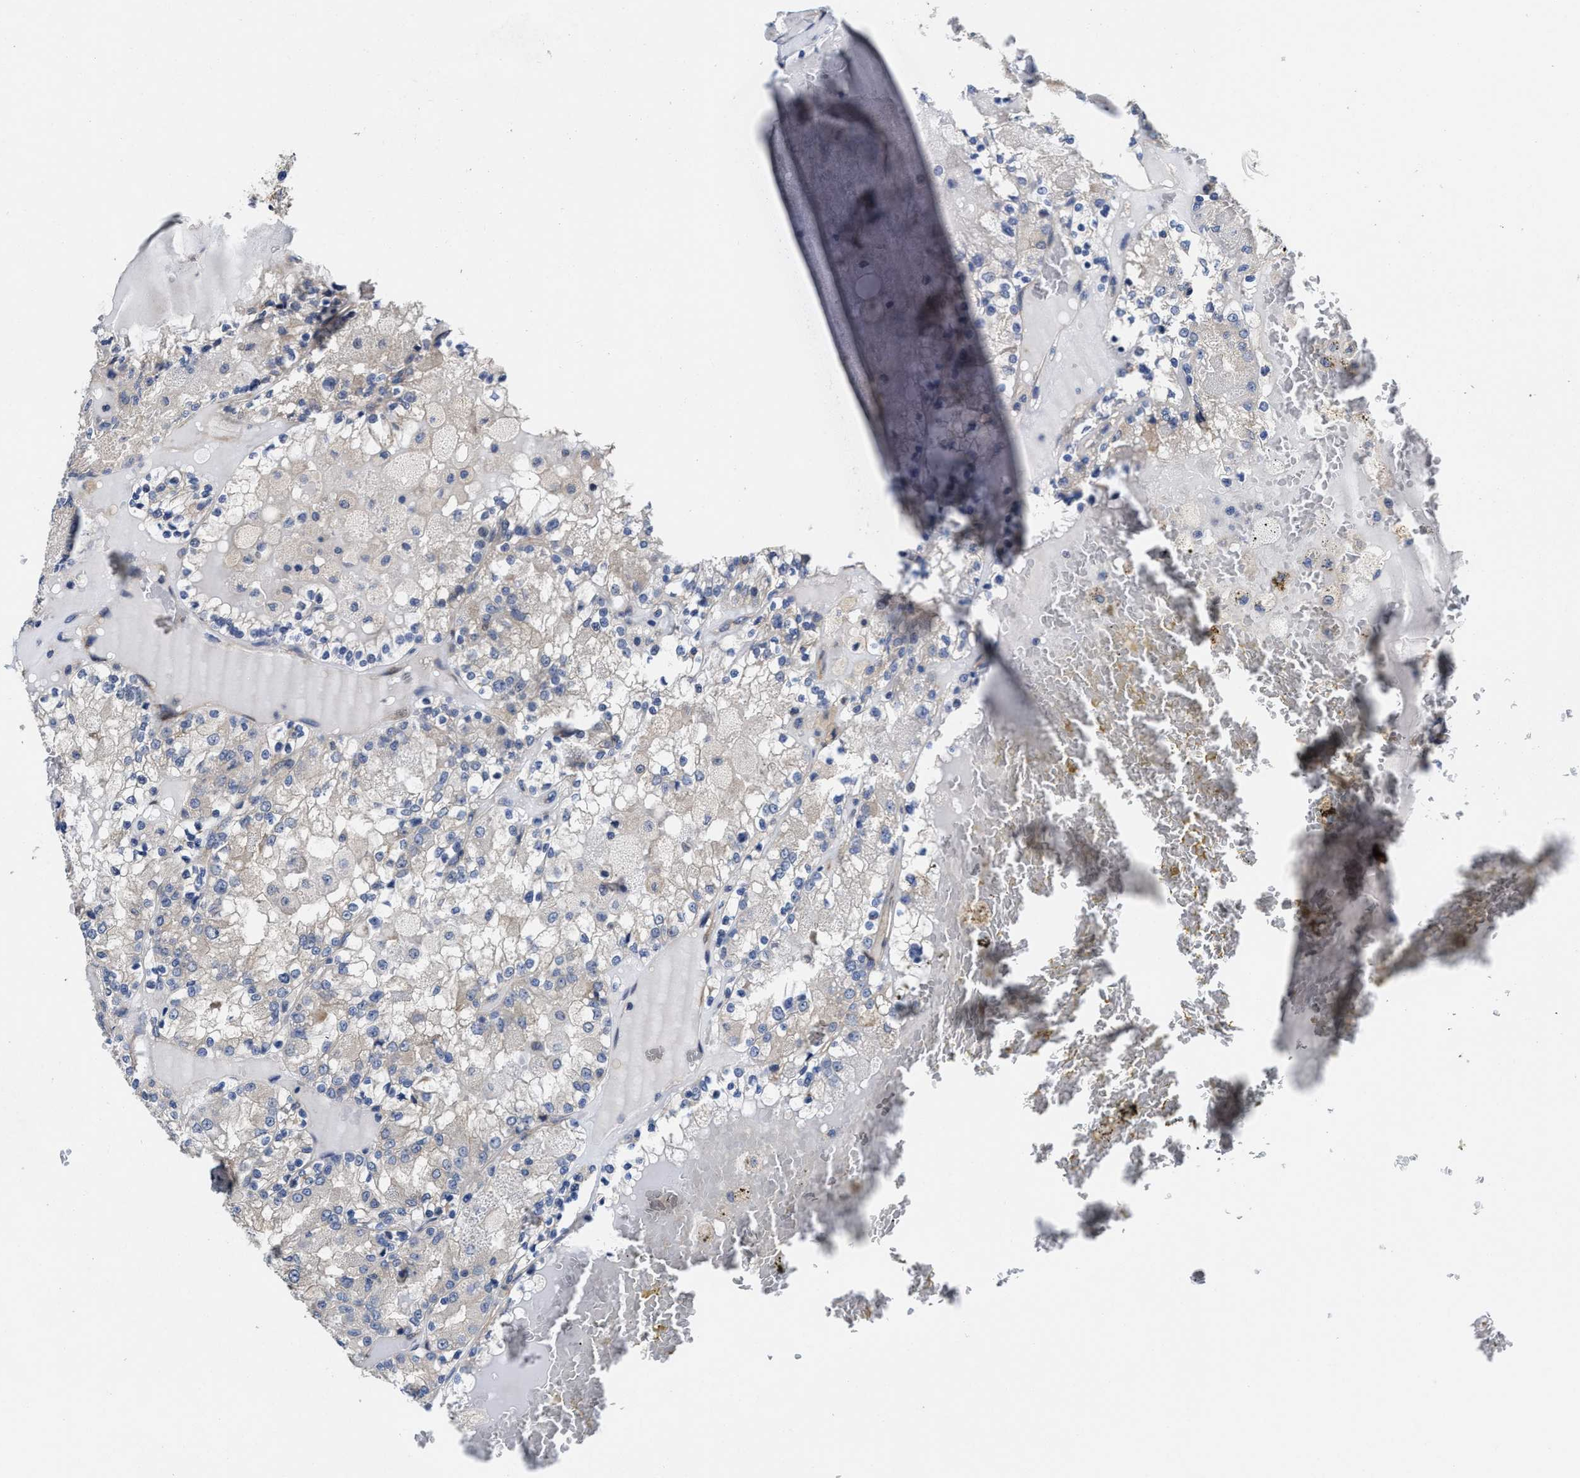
{"staining": {"intensity": "negative", "quantity": "none", "location": "none"}, "tissue": "renal cancer", "cell_type": "Tumor cells", "image_type": "cancer", "snomed": [{"axis": "morphology", "description": "Adenocarcinoma, NOS"}, {"axis": "topography", "description": "Kidney"}], "caption": "High magnification brightfield microscopy of renal cancer stained with DAB (brown) and counterstained with hematoxylin (blue): tumor cells show no significant positivity.", "gene": "TRAF6", "patient": {"sex": "female", "age": 56}}